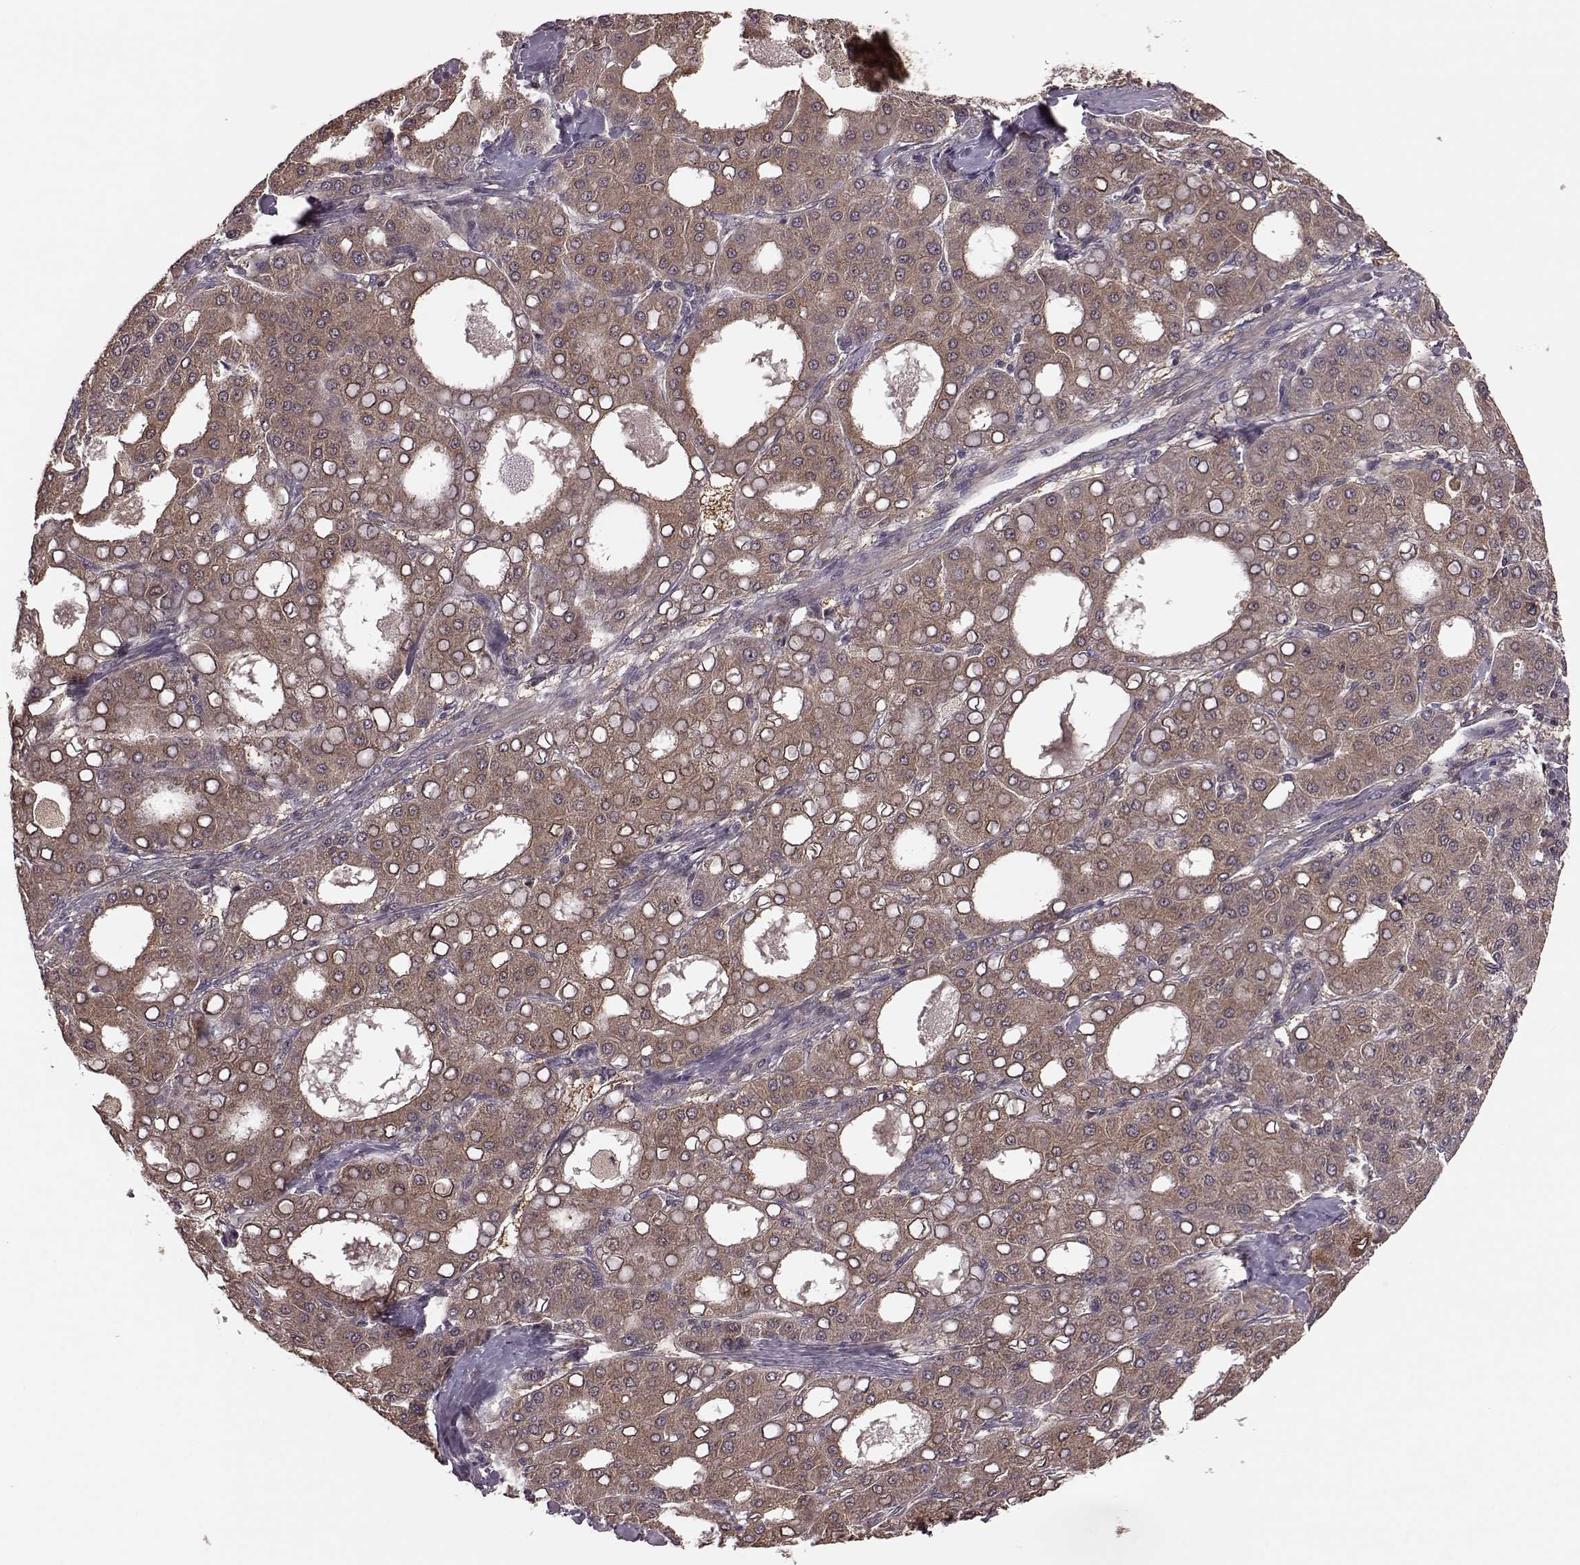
{"staining": {"intensity": "moderate", "quantity": ">75%", "location": "cytoplasmic/membranous"}, "tissue": "liver cancer", "cell_type": "Tumor cells", "image_type": "cancer", "snomed": [{"axis": "morphology", "description": "Carcinoma, Hepatocellular, NOS"}, {"axis": "topography", "description": "Liver"}], "caption": "Hepatocellular carcinoma (liver) stained with DAB IHC displays medium levels of moderate cytoplasmic/membranous expression in approximately >75% of tumor cells.", "gene": "FNIP2", "patient": {"sex": "male", "age": 65}}